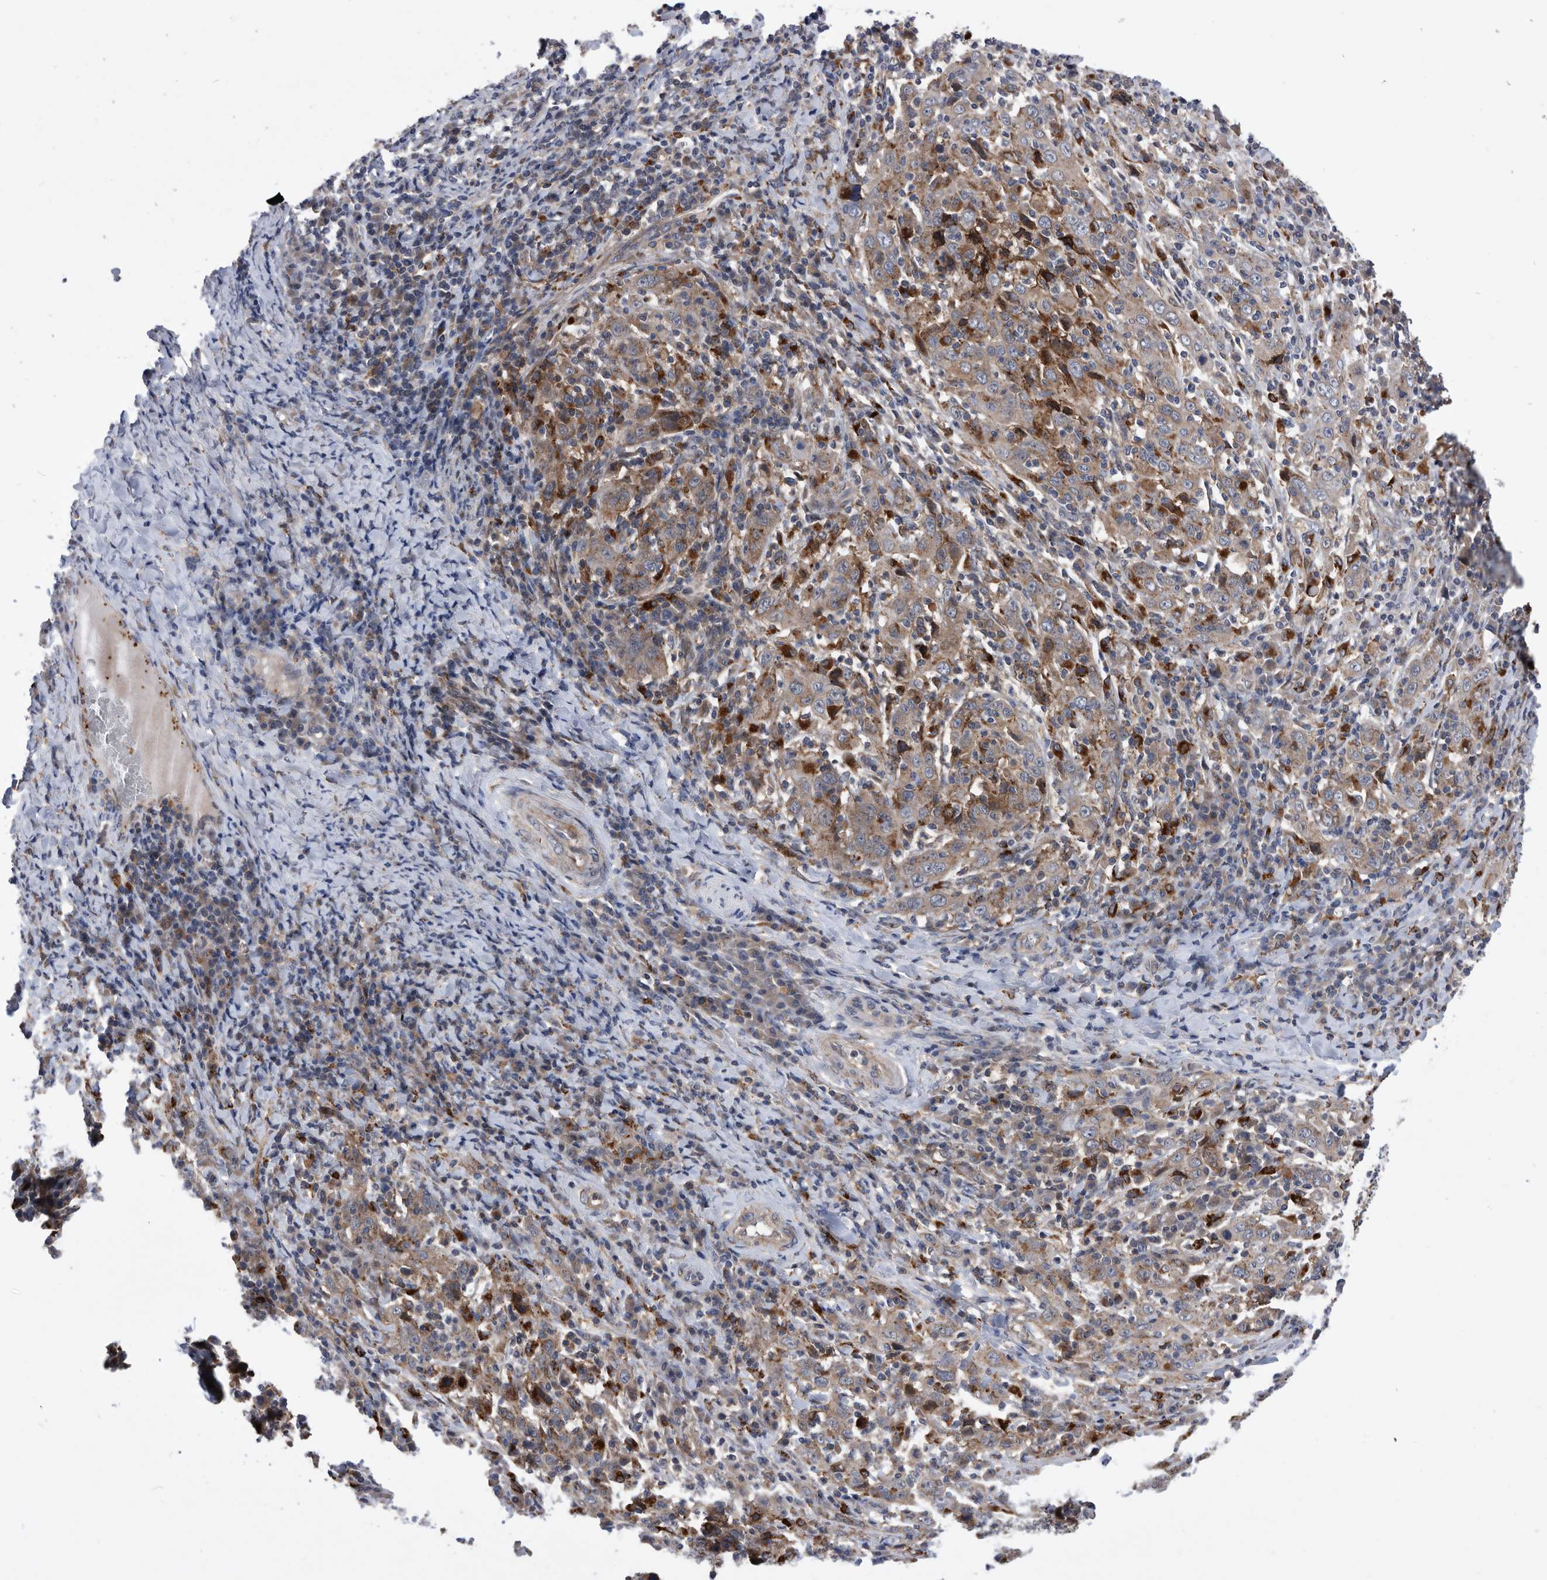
{"staining": {"intensity": "moderate", "quantity": ">75%", "location": "cytoplasmic/membranous"}, "tissue": "cervical cancer", "cell_type": "Tumor cells", "image_type": "cancer", "snomed": [{"axis": "morphology", "description": "Squamous cell carcinoma, NOS"}, {"axis": "topography", "description": "Cervix"}], "caption": "Protein positivity by immunohistochemistry (IHC) displays moderate cytoplasmic/membranous expression in about >75% of tumor cells in cervical cancer.", "gene": "BAIAP3", "patient": {"sex": "female", "age": 46}}